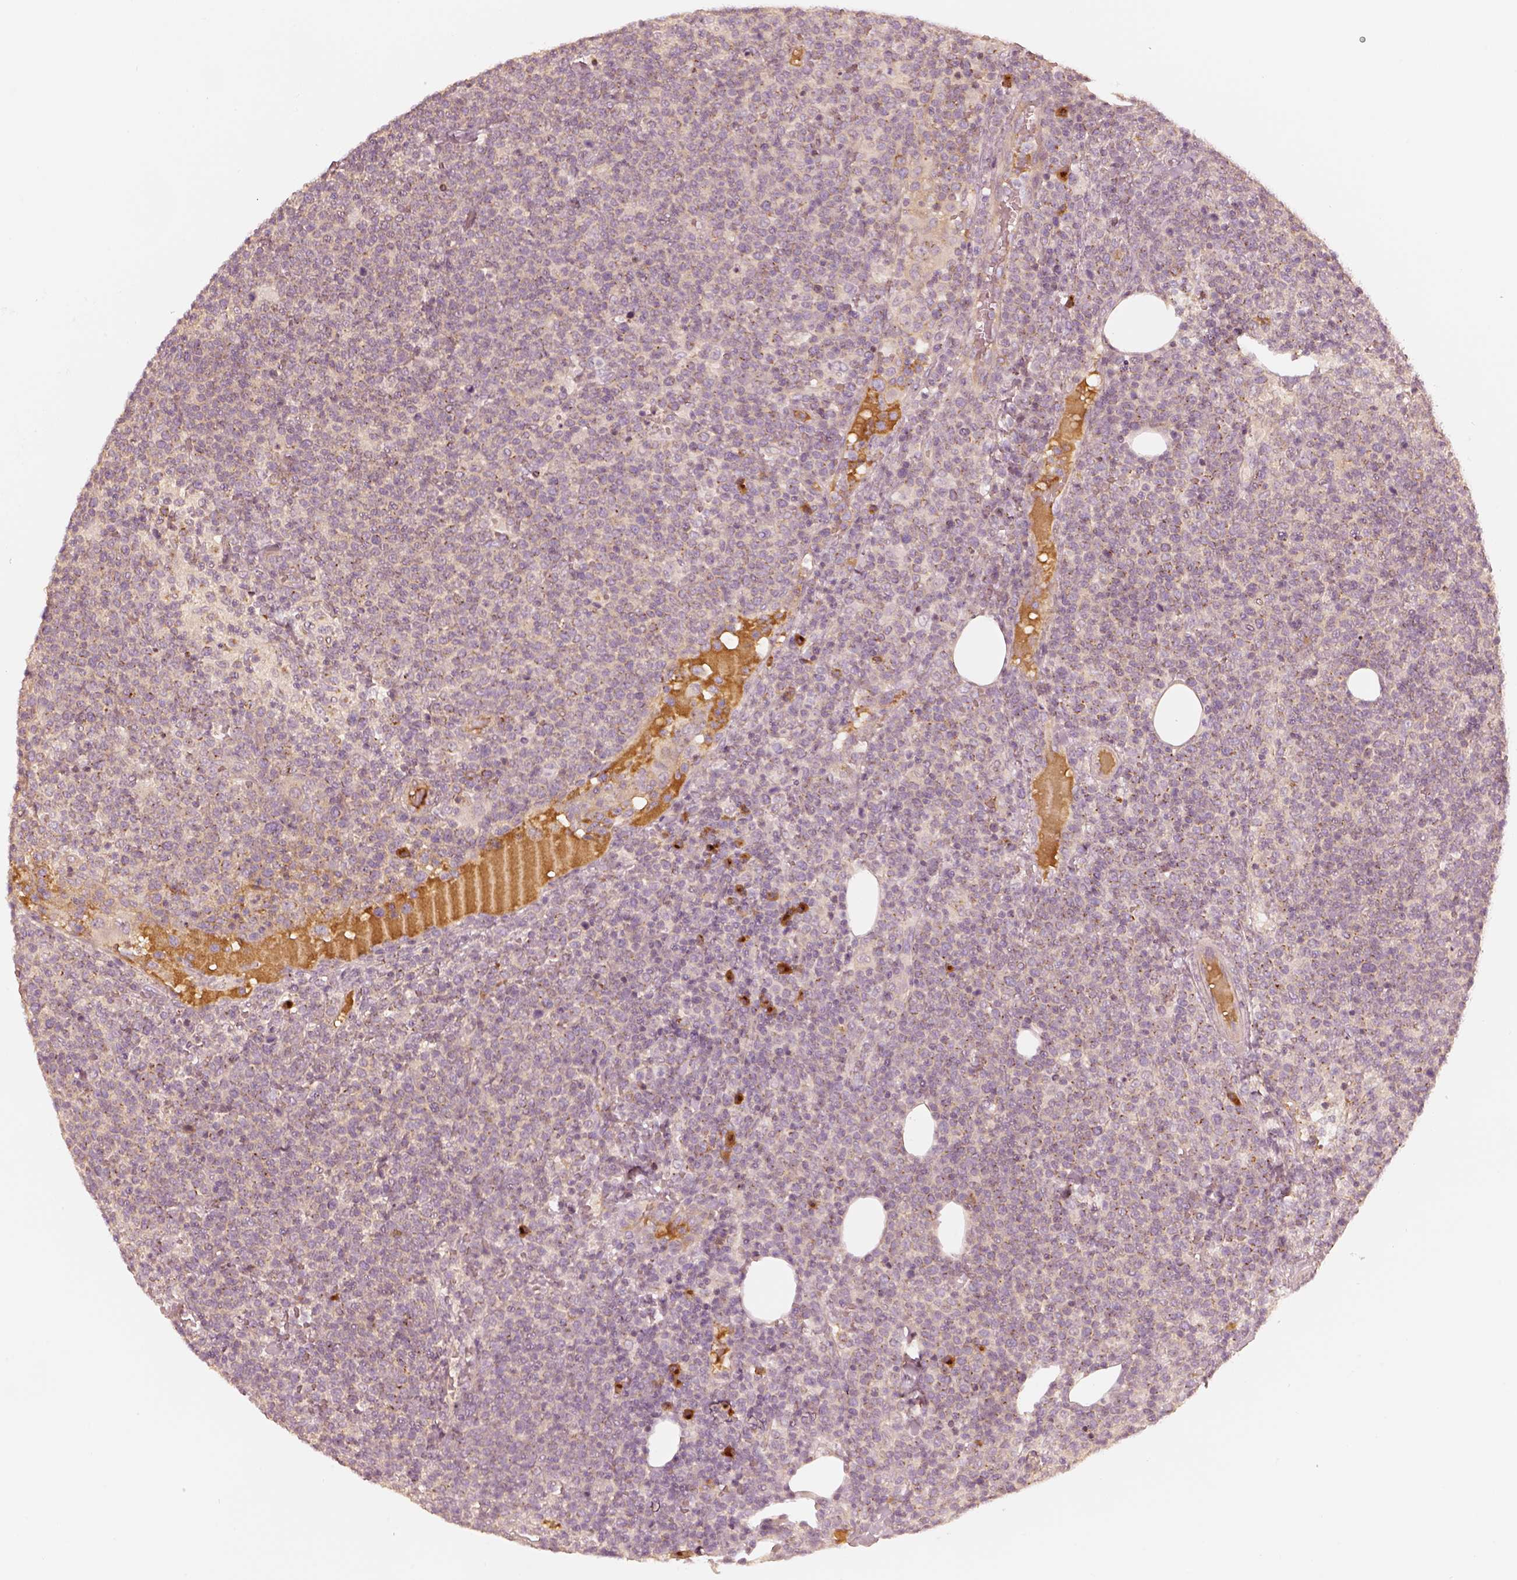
{"staining": {"intensity": "negative", "quantity": "none", "location": "none"}, "tissue": "lymphoma", "cell_type": "Tumor cells", "image_type": "cancer", "snomed": [{"axis": "morphology", "description": "Malignant lymphoma, non-Hodgkin's type, High grade"}, {"axis": "topography", "description": "Lymph node"}], "caption": "DAB immunohistochemical staining of human high-grade malignant lymphoma, non-Hodgkin's type shows no significant expression in tumor cells.", "gene": "GORASP2", "patient": {"sex": "male", "age": 61}}